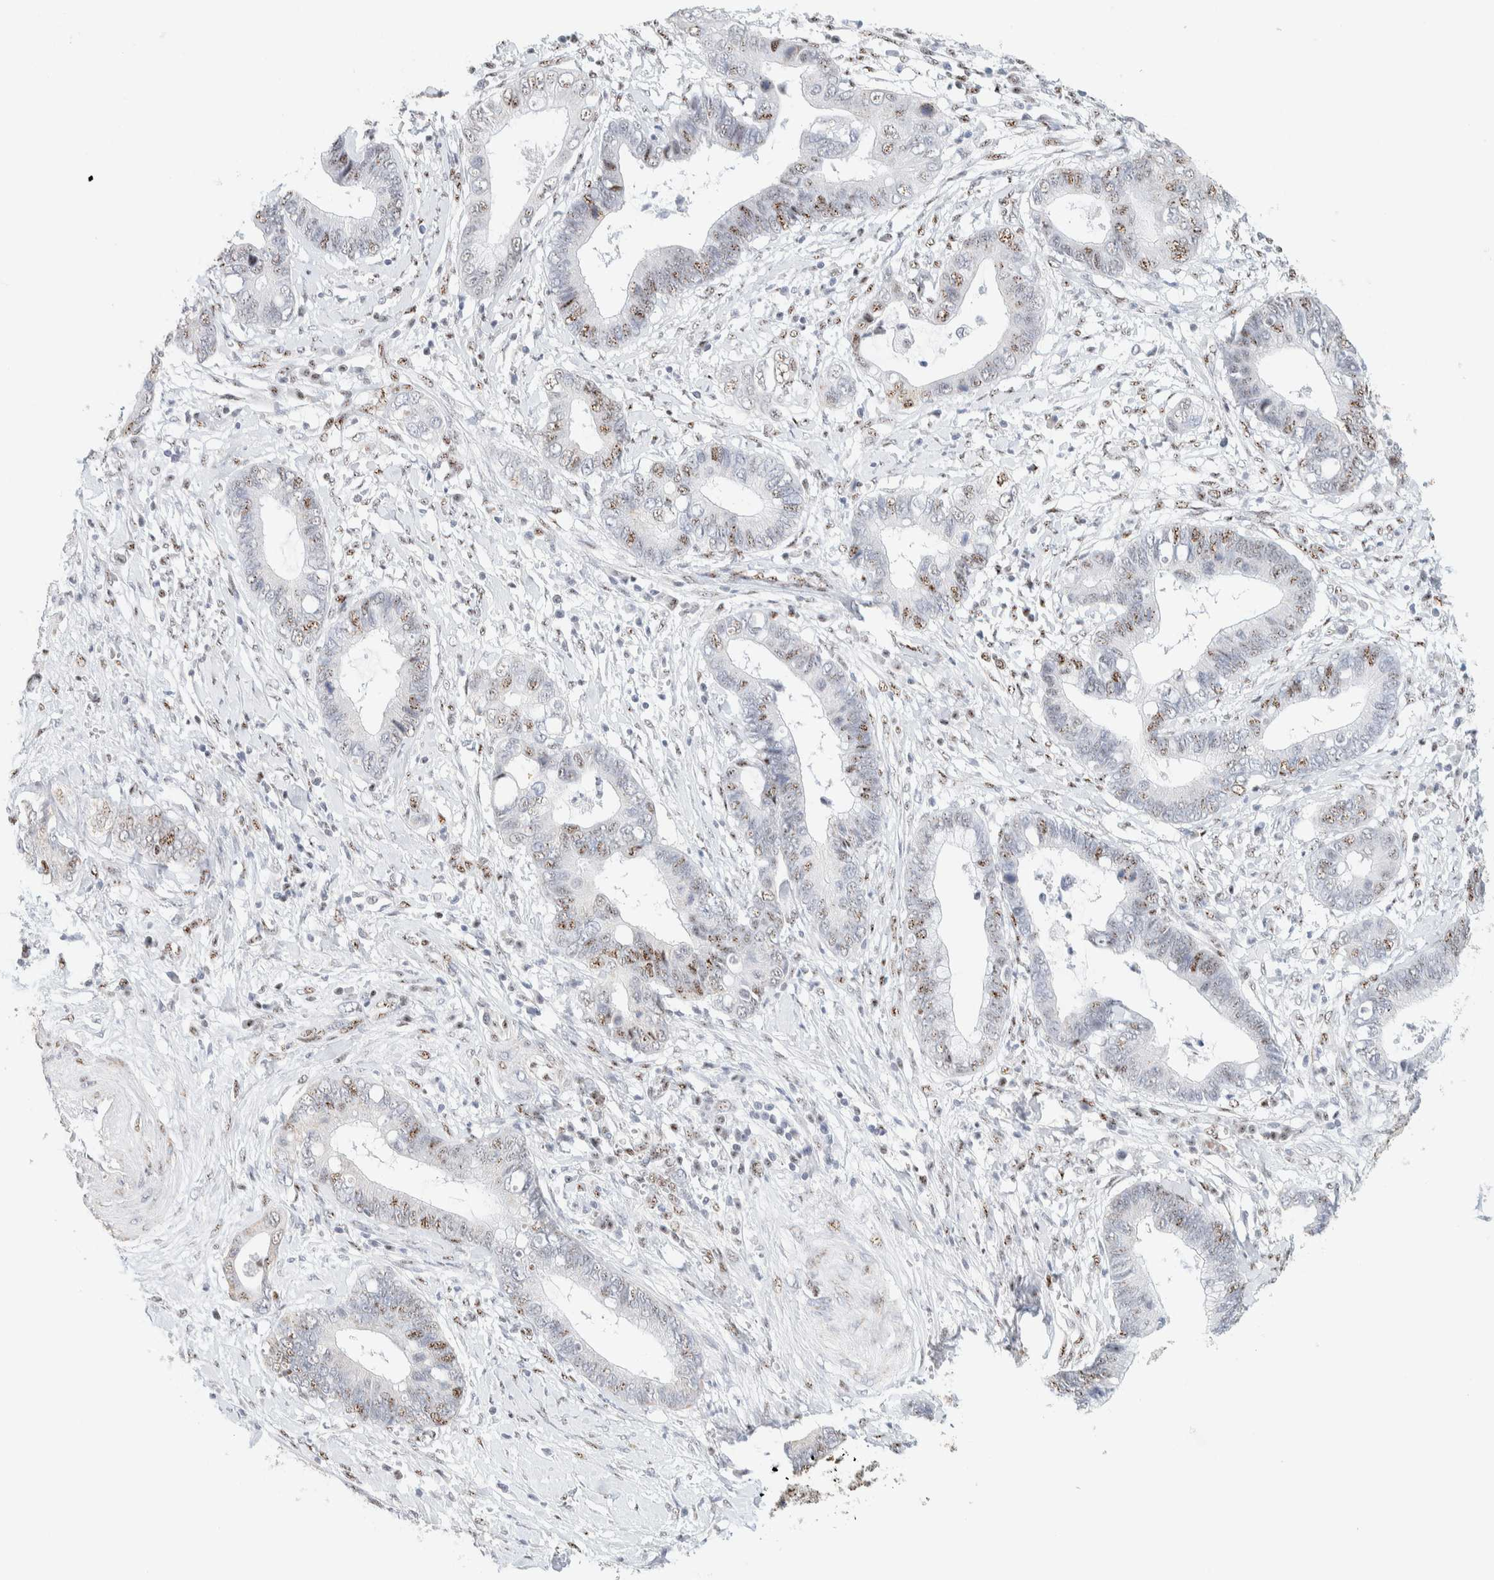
{"staining": {"intensity": "moderate", "quantity": "<25%", "location": "nuclear"}, "tissue": "cervical cancer", "cell_type": "Tumor cells", "image_type": "cancer", "snomed": [{"axis": "morphology", "description": "Adenocarcinoma, NOS"}, {"axis": "topography", "description": "Cervix"}], "caption": "Immunohistochemistry (DAB) staining of adenocarcinoma (cervical) reveals moderate nuclear protein expression in about <25% of tumor cells. (Brightfield microscopy of DAB IHC at high magnification).", "gene": "SON", "patient": {"sex": "female", "age": 44}}